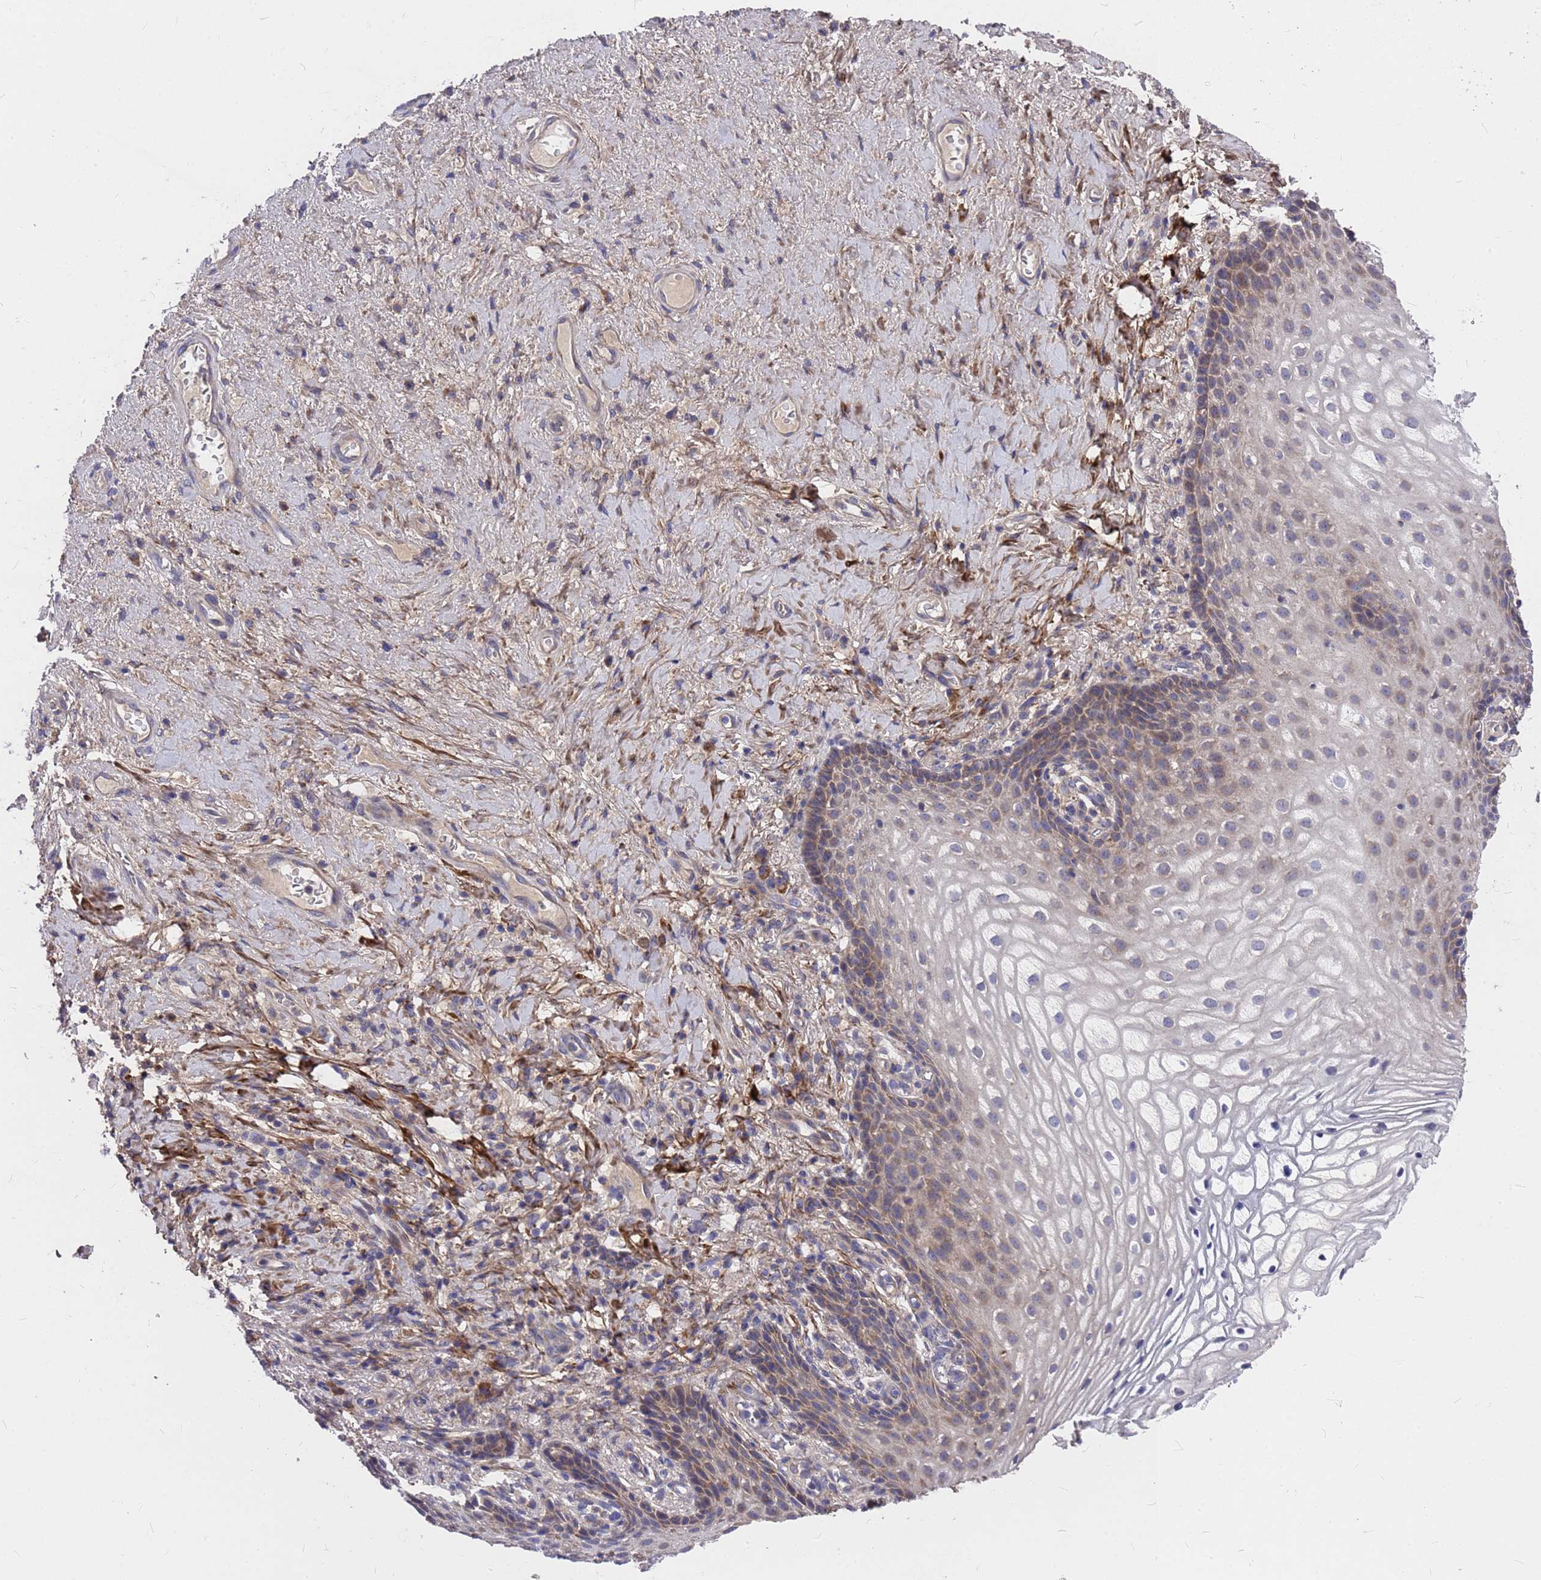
{"staining": {"intensity": "moderate", "quantity": "<25%", "location": "cytoplasmic/membranous"}, "tissue": "vagina", "cell_type": "Squamous epithelial cells", "image_type": "normal", "snomed": [{"axis": "morphology", "description": "Normal tissue, NOS"}, {"axis": "topography", "description": "Vagina"}], "caption": "Immunohistochemistry micrograph of benign vagina: human vagina stained using immunohistochemistry (IHC) shows low levels of moderate protein expression localized specifically in the cytoplasmic/membranous of squamous epithelial cells, appearing as a cytoplasmic/membranous brown color.", "gene": "ZNF717", "patient": {"sex": "female", "age": 60}}